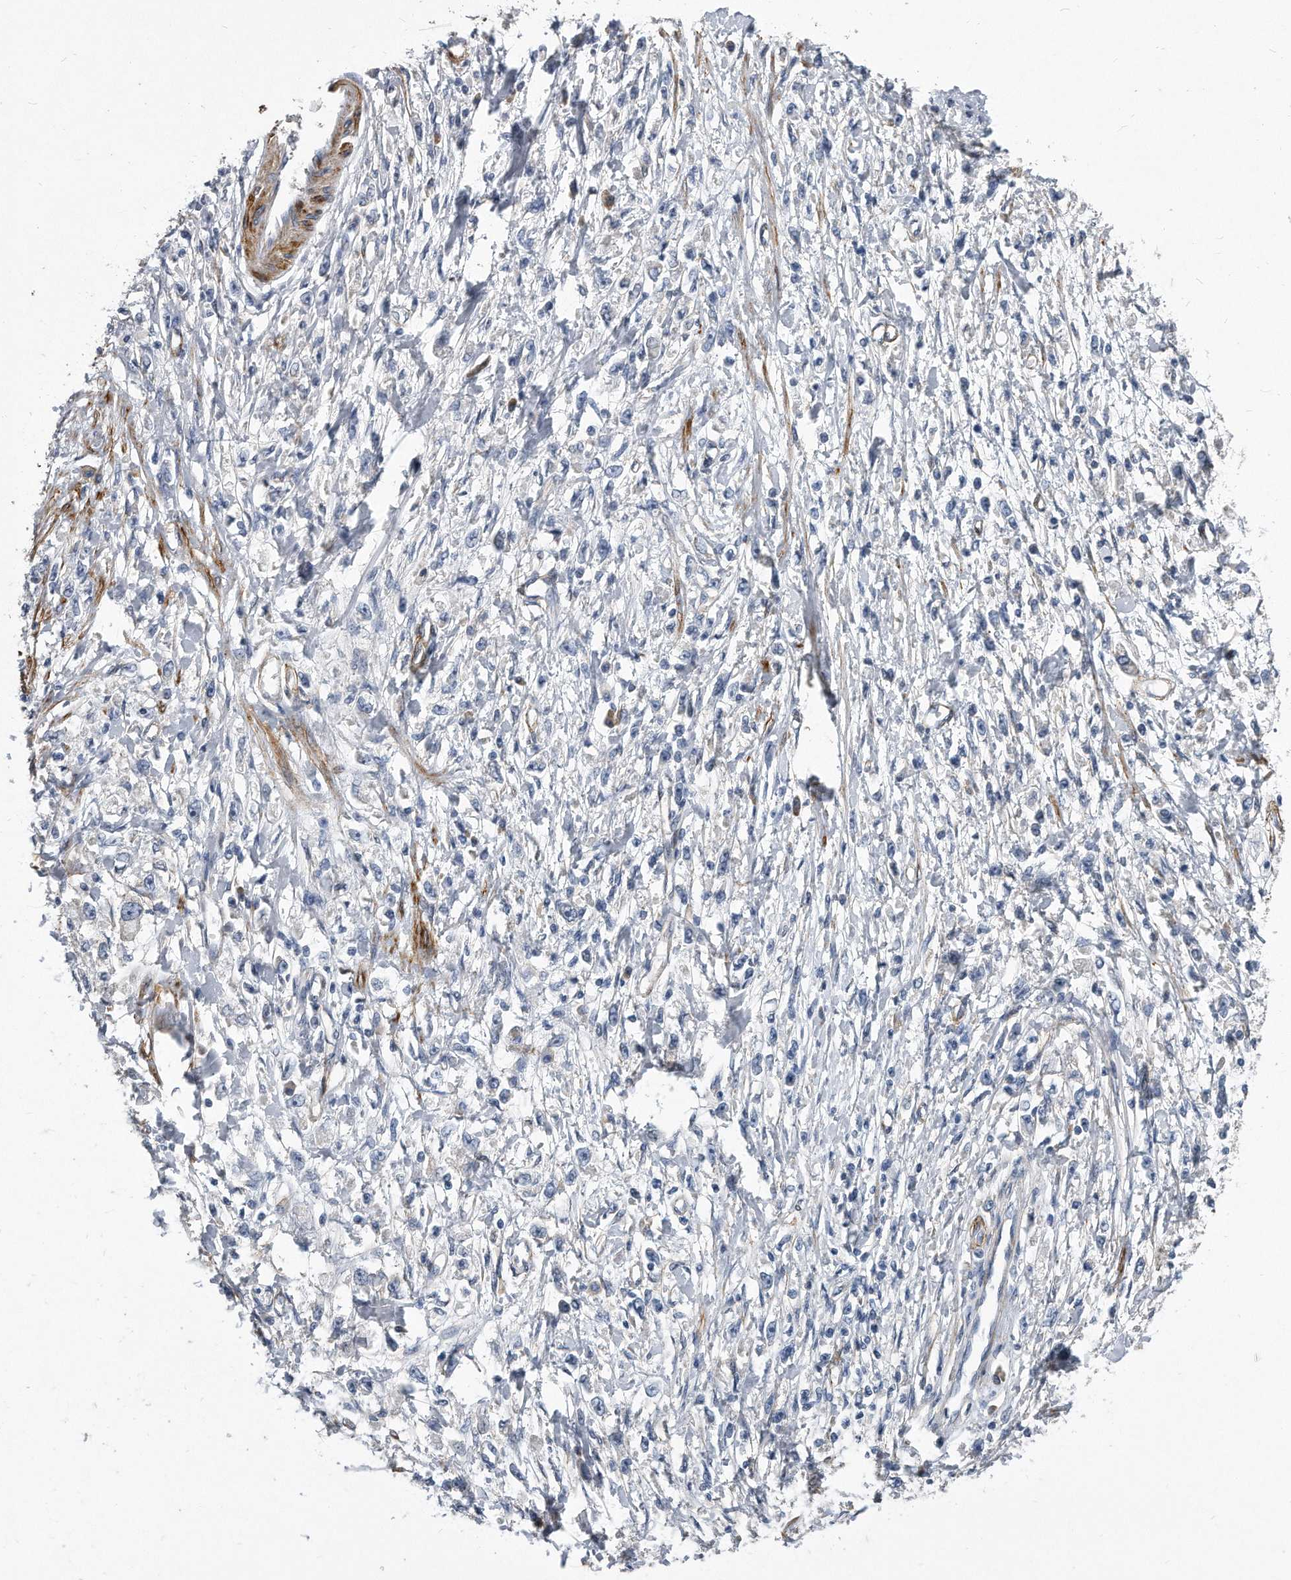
{"staining": {"intensity": "negative", "quantity": "none", "location": "none"}, "tissue": "stomach cancer", "cell_type": "Tumor cells", "image_type": "cancer", "snomed": [{"axis": "morphology", "description": "Adenocarcinoma, NOS"}, {"axis": "topography", "description": "Stomach"}], "caption": "Immunohistochemistry (IHC) of human stomach adenocarcinoma demonstrates no positivity in tumor cells. The staining was performed using DAB (3,3'-diaminobenzidine) to visualize the protein expression in brown, while the nuclei were stained in blue with hematoxylin (Magnification: 20x).", "gene": "EIF2B4", "patient": {"sex": "female", "age": 59}}